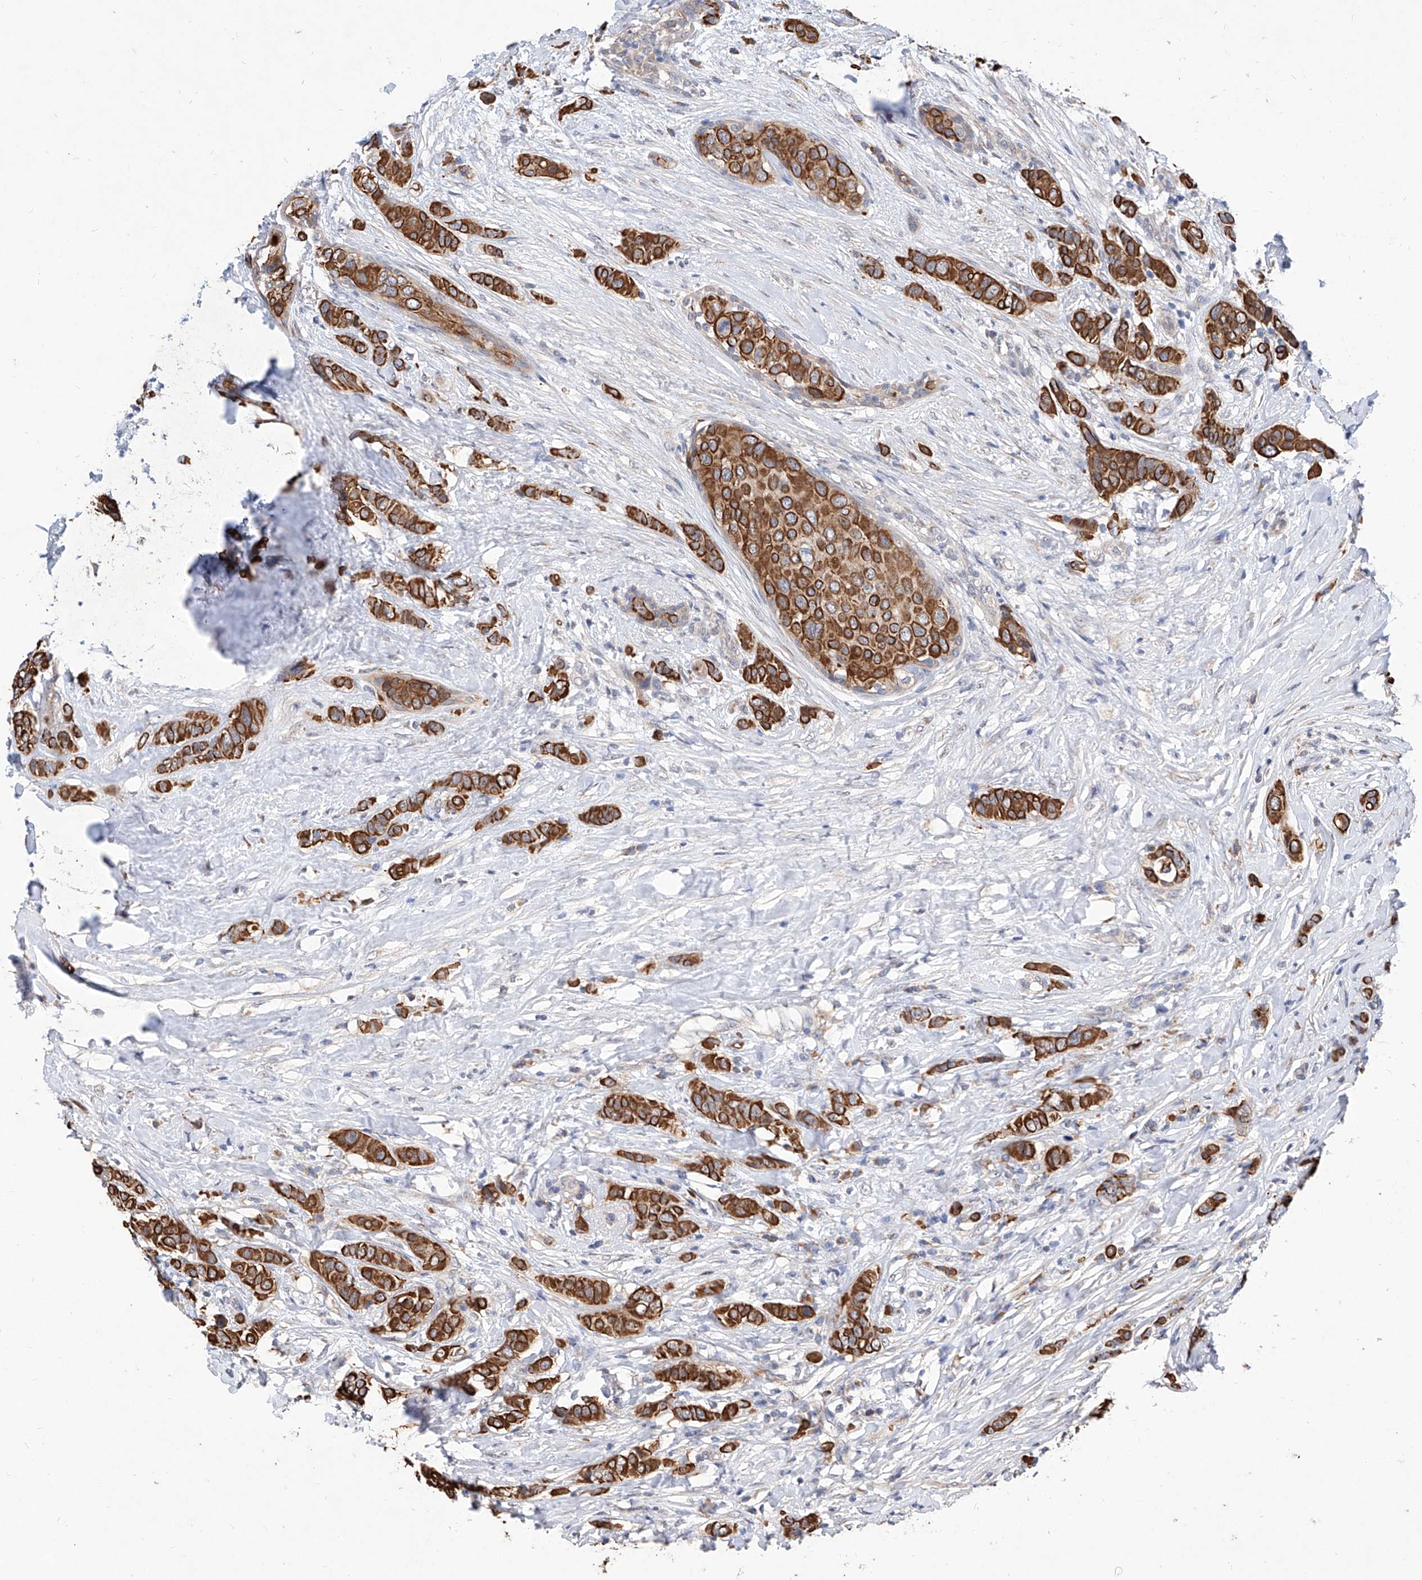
{"staining": {"intensity": "strong", "quantity": ">75%", "location": "cytoplasmic/membranous"}, "tissue": "breast cancer", "cell_type": "Tumor cells", "image_type": "cancer", "snomed": [{"axis": "morphology", "description": "Lobular carcinoma"}, {"axis": "topography", "description": "Breast"}], "caption": "Immunohistochemistry of human breast cancer (lobular carcinoma) shows high levels of strong cytoplasmic/membranous expression in about >75% of tumor cells.", "gene": "MFSD4B", "patient": {"sex": "female", "age": 51}}